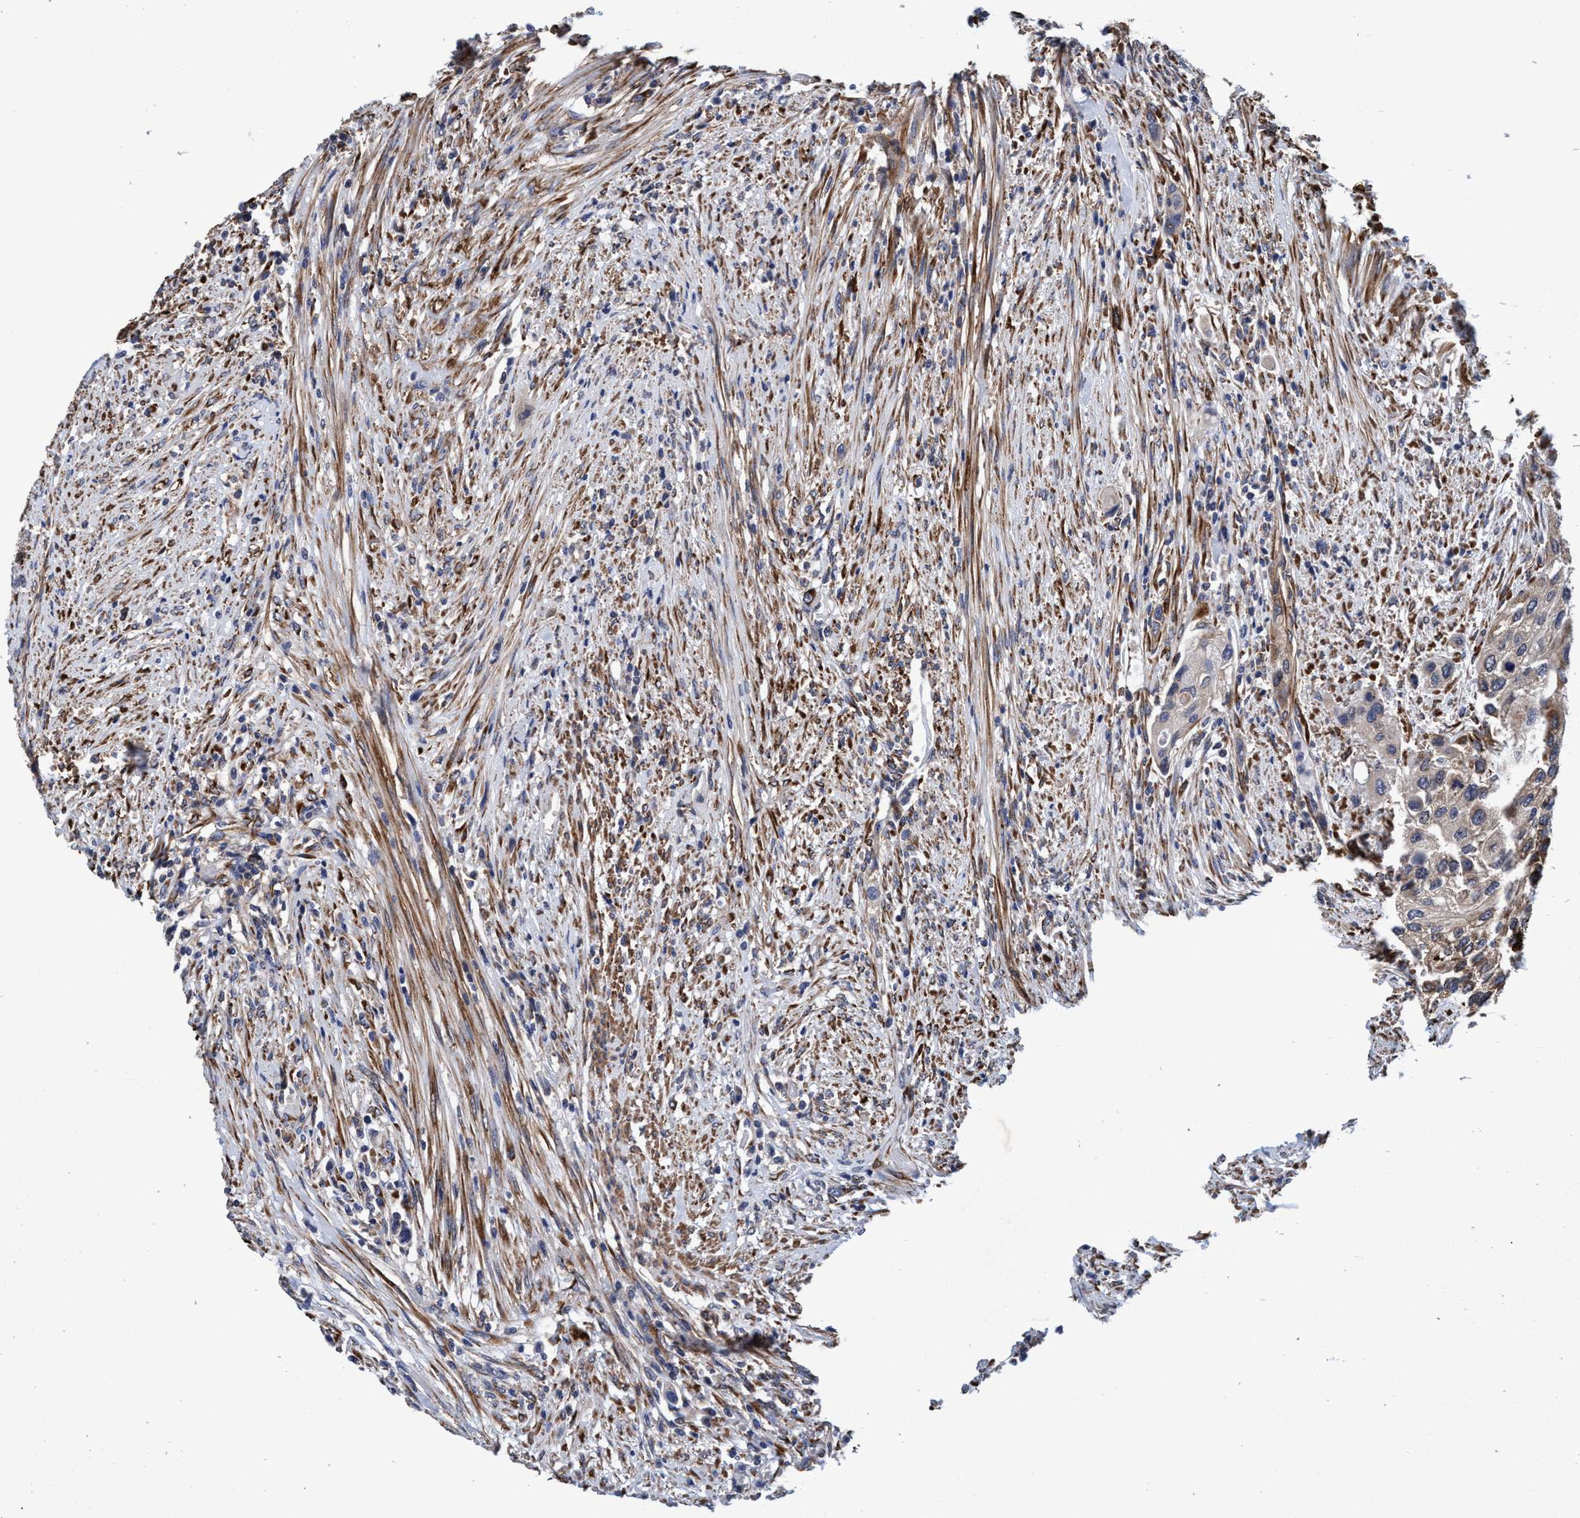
{"staining": {"intensity": "weak", "quantity": "25%-75%", "location": "cytoplasmic/membranous"}, "tissue": "urothelial cancer", "cell_type": "Tumor cells", "image_type": "cancer", "snomed": [{"axis": "morphology", "description": "Urothelial carcinoma, High grade"}, {"axis": "topography", "description": "Urinary bladder"}], "caption": "About 25%-75% of tumor cells in human urothelial cancer exhibit weak cytoplasmic/membranous protein expression as visualized by brown immunohistochemical staining.", "gene": "CALCOCO2", "patient": {"sex": "female", "age": 56}}